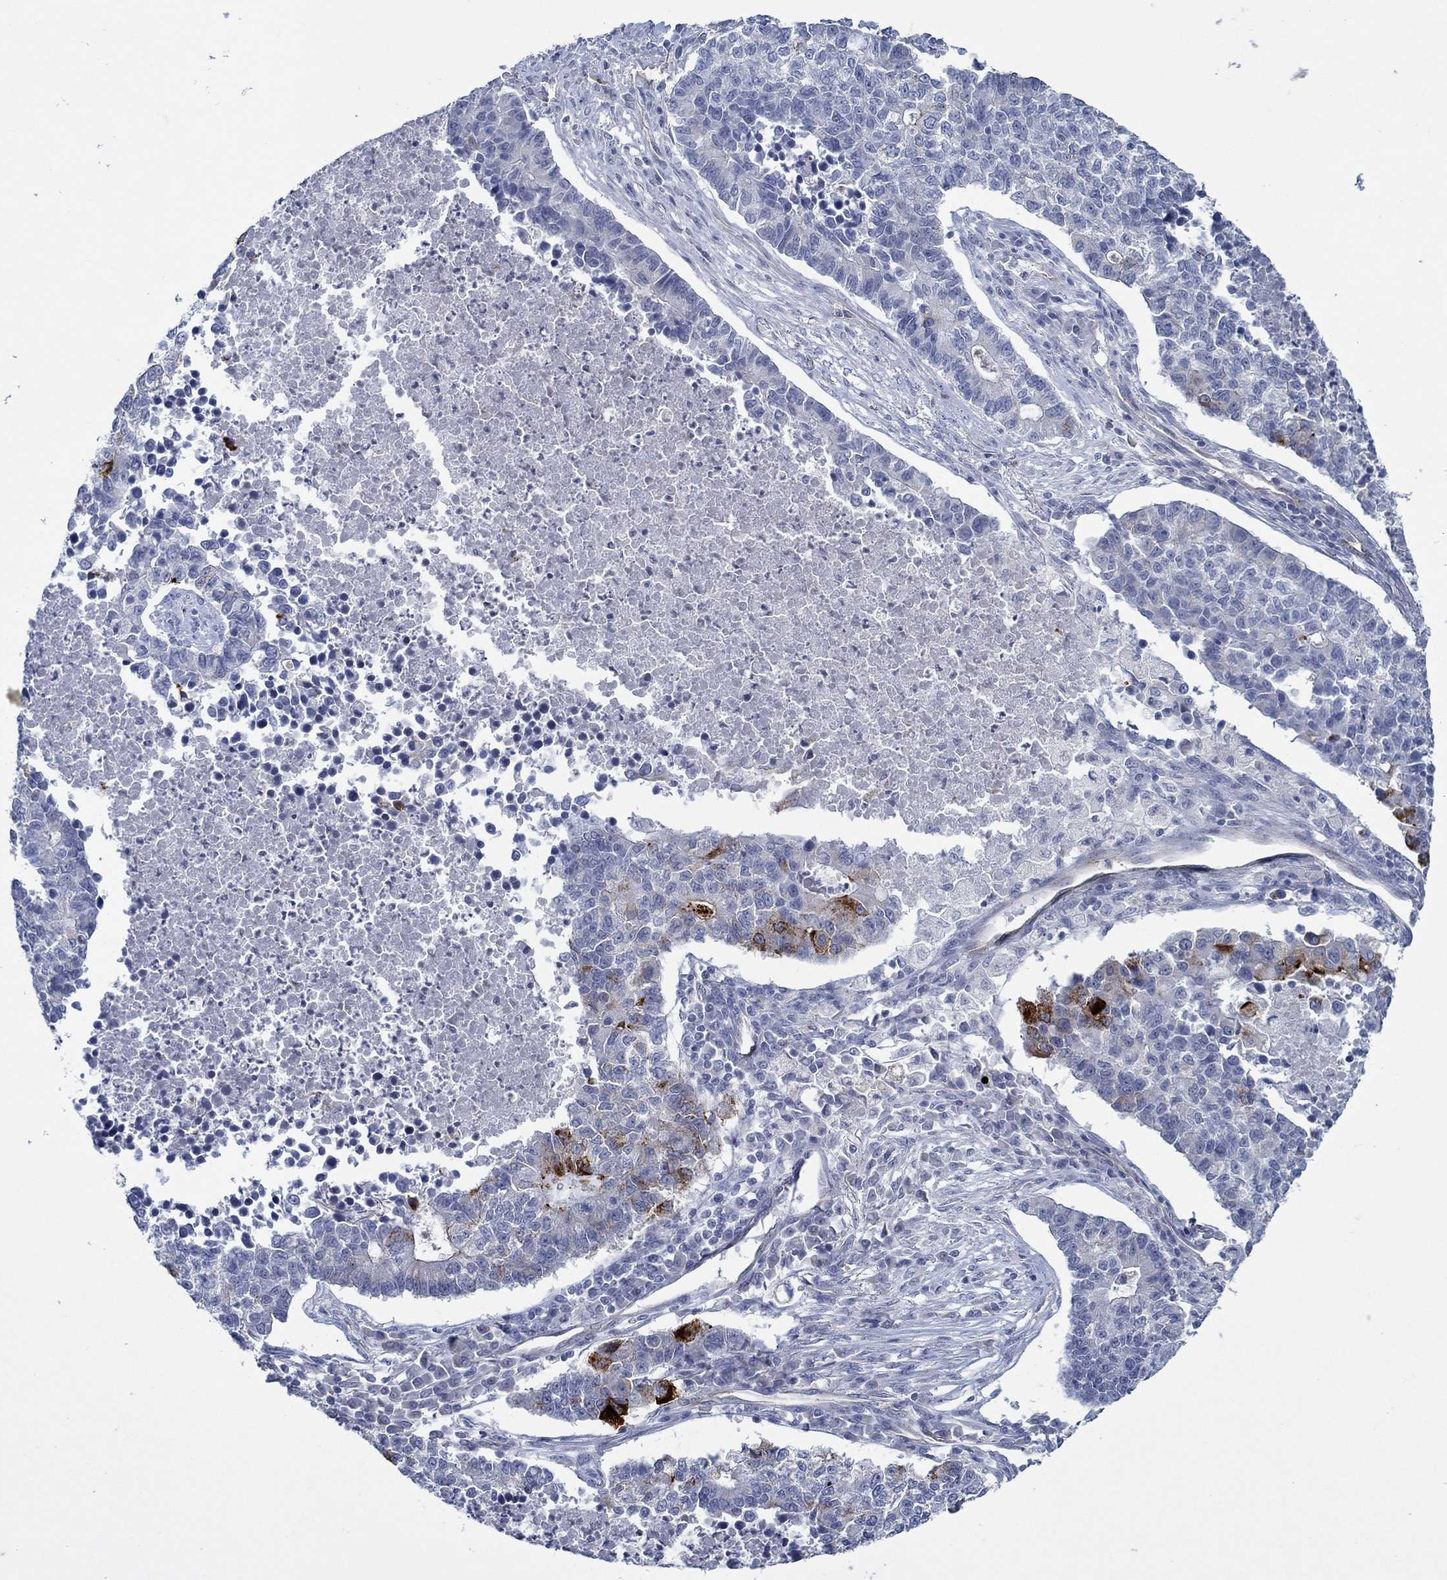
{"staining": {"intensity": "strong", "quantity": "<25%", "location": "cytoplasmic/membranous"}, "tissue": "lung cancer", "cell_type": "Tumor cells", "image_type": "cancer", "snomed": [{"axis": "morphology", "description": "Adenocarcinoma, NOS"}, {"axis": "topography", "description": "Lung"}], "caption": "Protein expression analysis of human adenocarcinoma (lung) reveals strong cytoplasmic/membranous expression in approximately <25% of tumor cells.", "gene": "GJA5", "patient": {"sex": "male", "age": 57}}